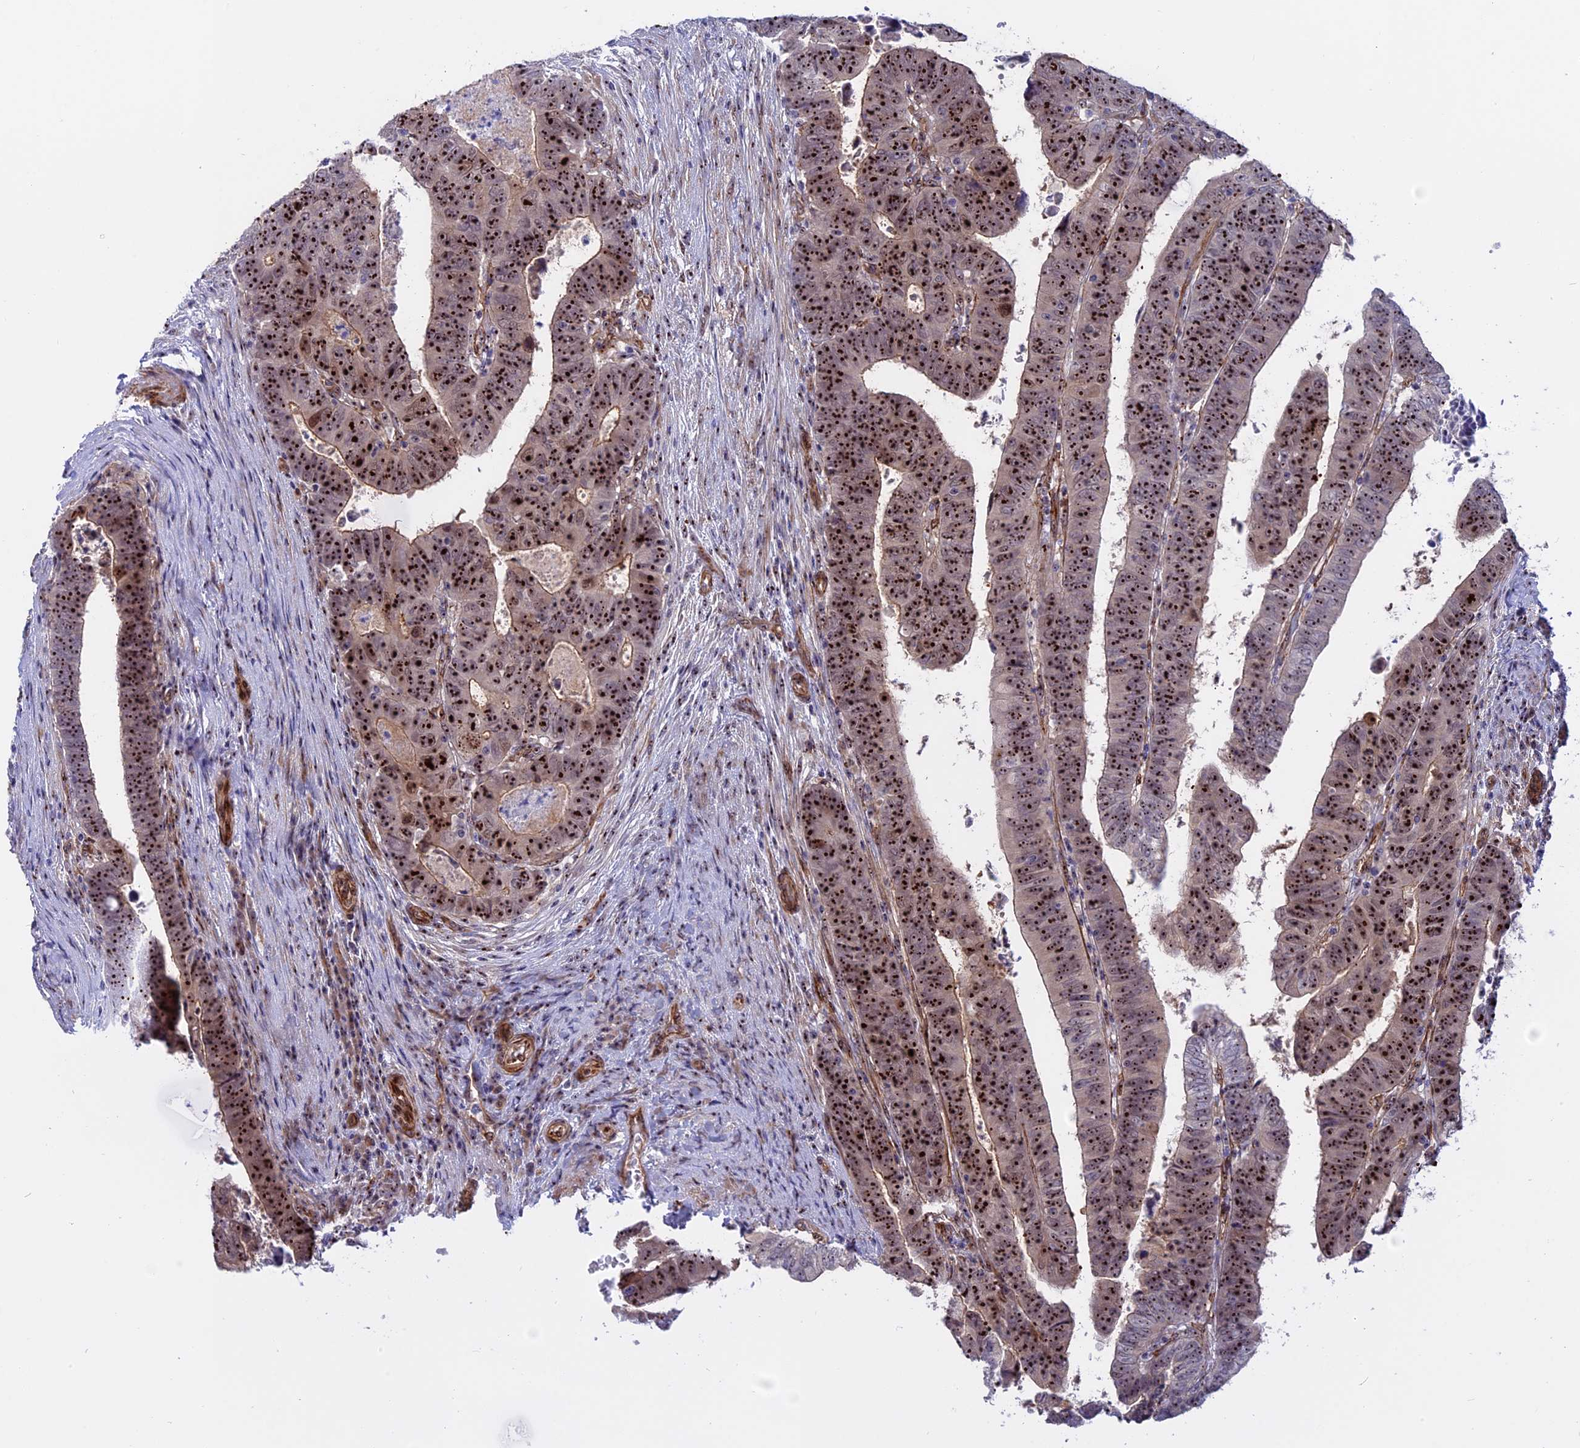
{"staining": {"intensity": "strong", "quantity": ">75%", "location": "nuclear"}, "tissue": "colorectal cancer", "cell_type": "Tumor cells", "image_type": "cancer", "snomed": [{"axis": "morphology", "description": "Normal tissue, NOS"}, {"axis": "morphology", "description": "Adenocarcinoma, NOS"}, {"axis": "topography", "description": "Rectum"}], "caption": "Human colorectal adenocarcinoma stained with a brown dye exhibits strong nuclear positive positivity in approximately >75% of tumor cells.", "gene": "DBNDD1", "patient": {"sex": "female", "age": 65}}